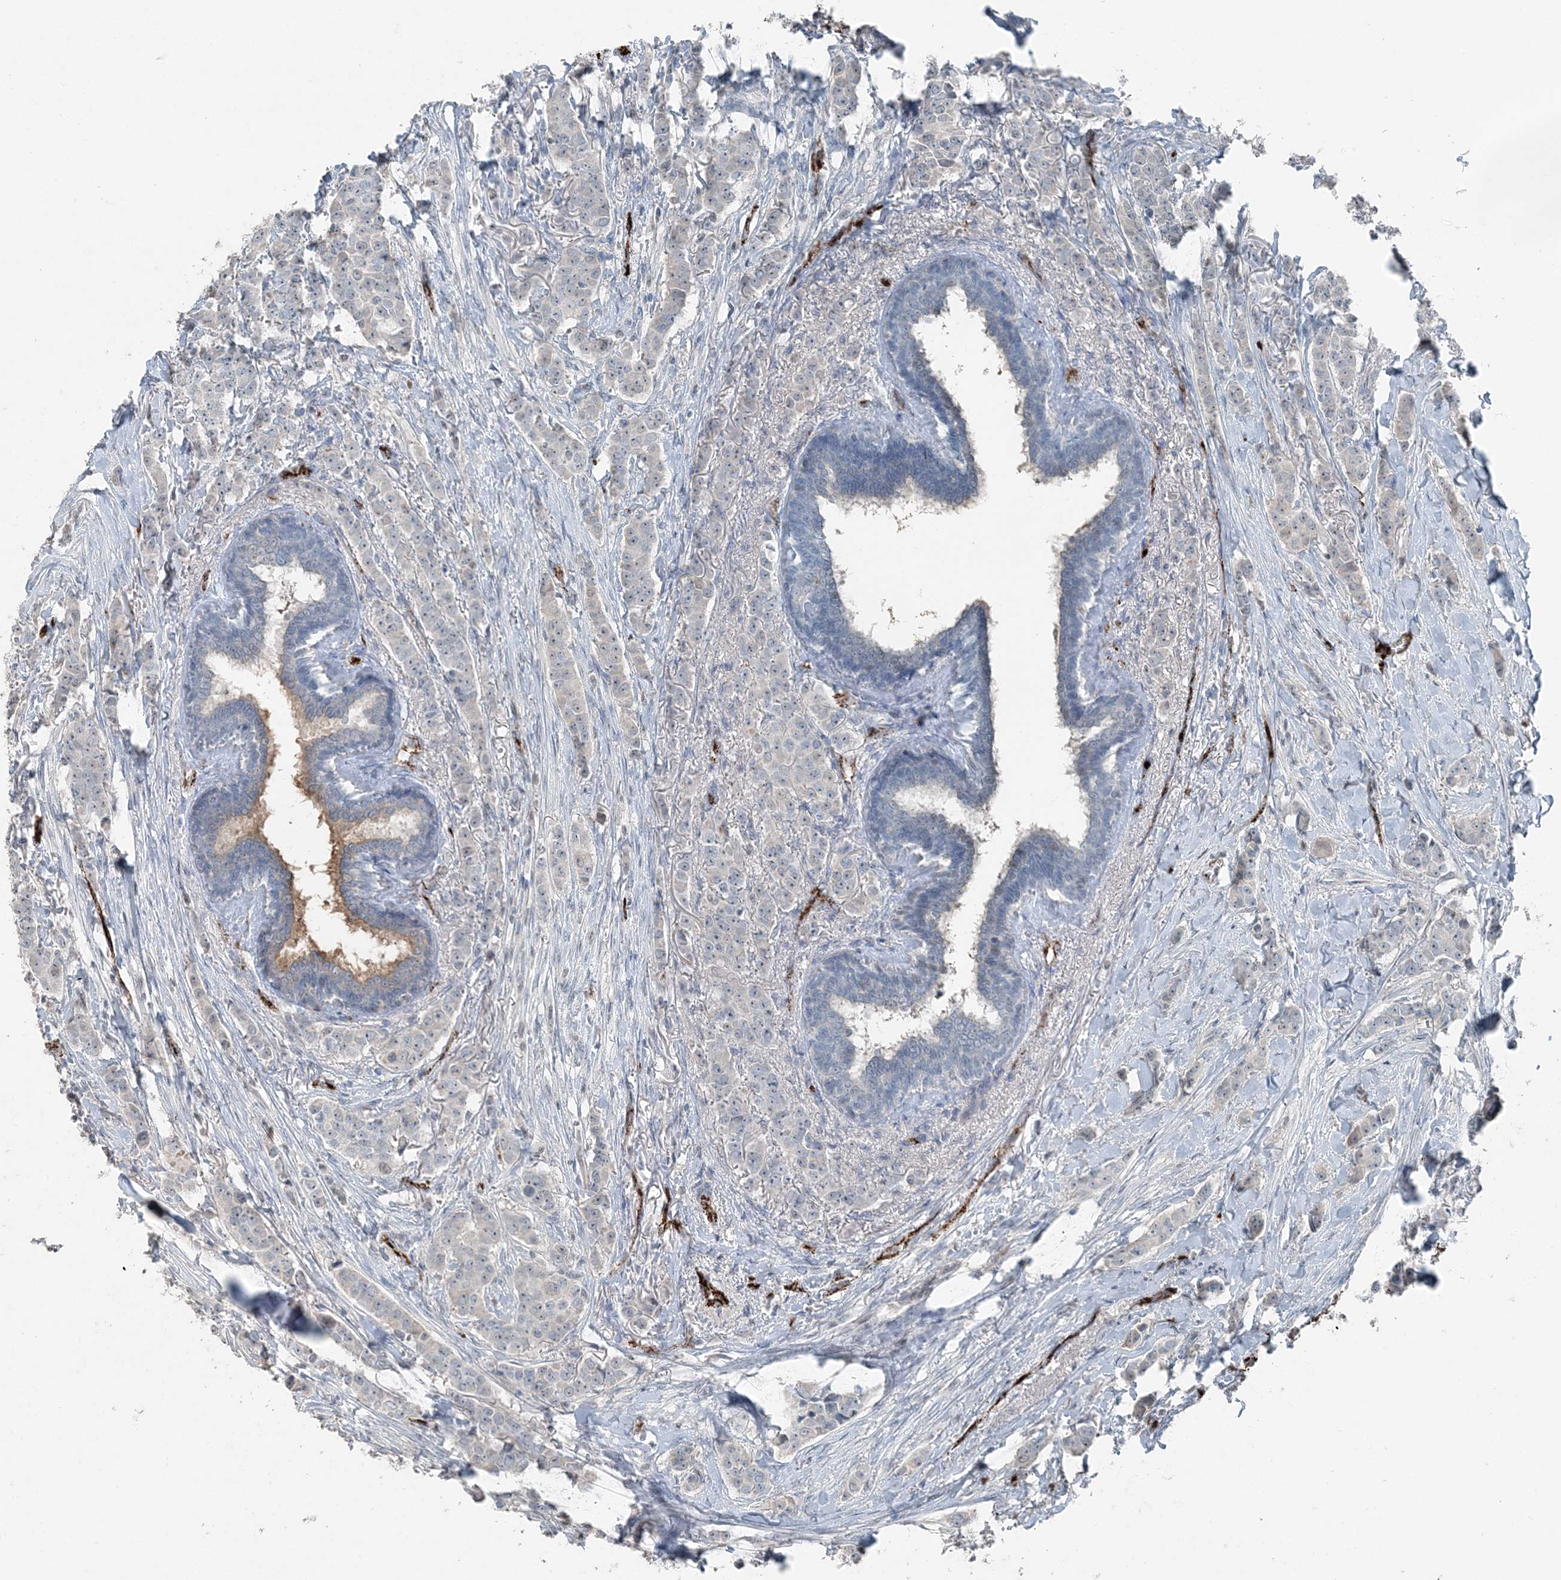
{"staining": {"intensity": "negative", "quantity": "none", "location": "none"}, "tissue": "breast cancer", "cell_type": "Tumor cells", "image_type": "cancer", "snomed": [{"axis": "morphology", "description": "Duct carcinoma"}, {"axis": "topography", "description": "Breast"}], "caption": "A histopathology image of intraductal carcinoma (breast) stained for a protein exhibits no brown staining in tumor cells. (DAB (3,3'-diaminobenzidine) IHC with hematoxylin counter stain).", "gene": "ELOVL7", "patient": {"sex": "female", "age": 40}}